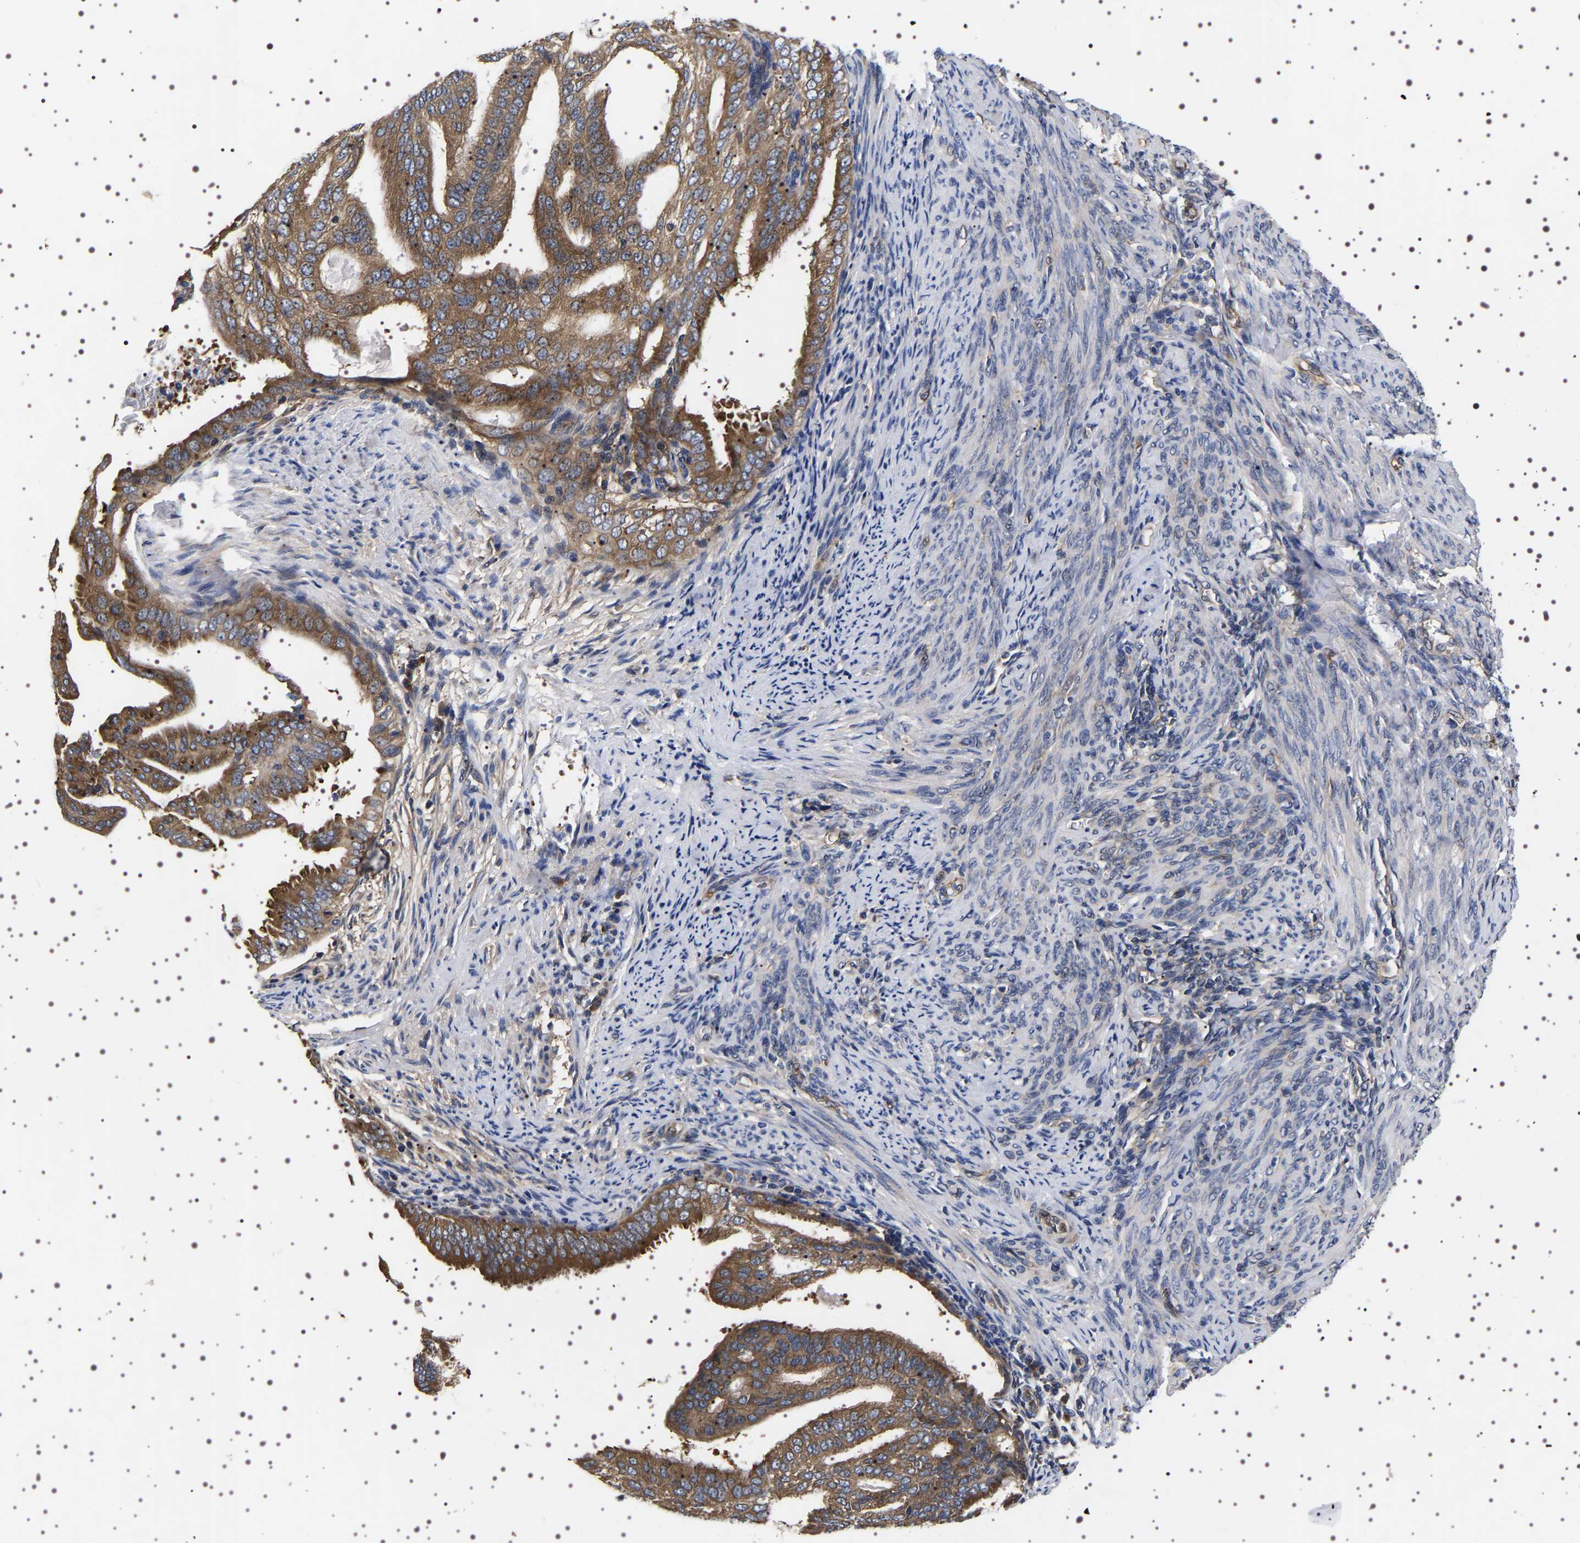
{"staining": {"intensity": "strong", "quantity": ">75%", "location": "cytoplasmic/membranous"}, "tissue": "endometrial cancer", "cell_type": "Tumor cells", "image_type": "cancer", "snomed": [{"axis": "morphology", "description": "Adenocarcinoma, NOS"}, {"axis": "topography", "description": "Endometrium"}], "caption": "Strong cytoplasmic/membranous positivity is present in approximately >75% of tumor cells in endometrial cancer.", "gene": "DARS1", "patient": {"sex": "female", "age": 58}}